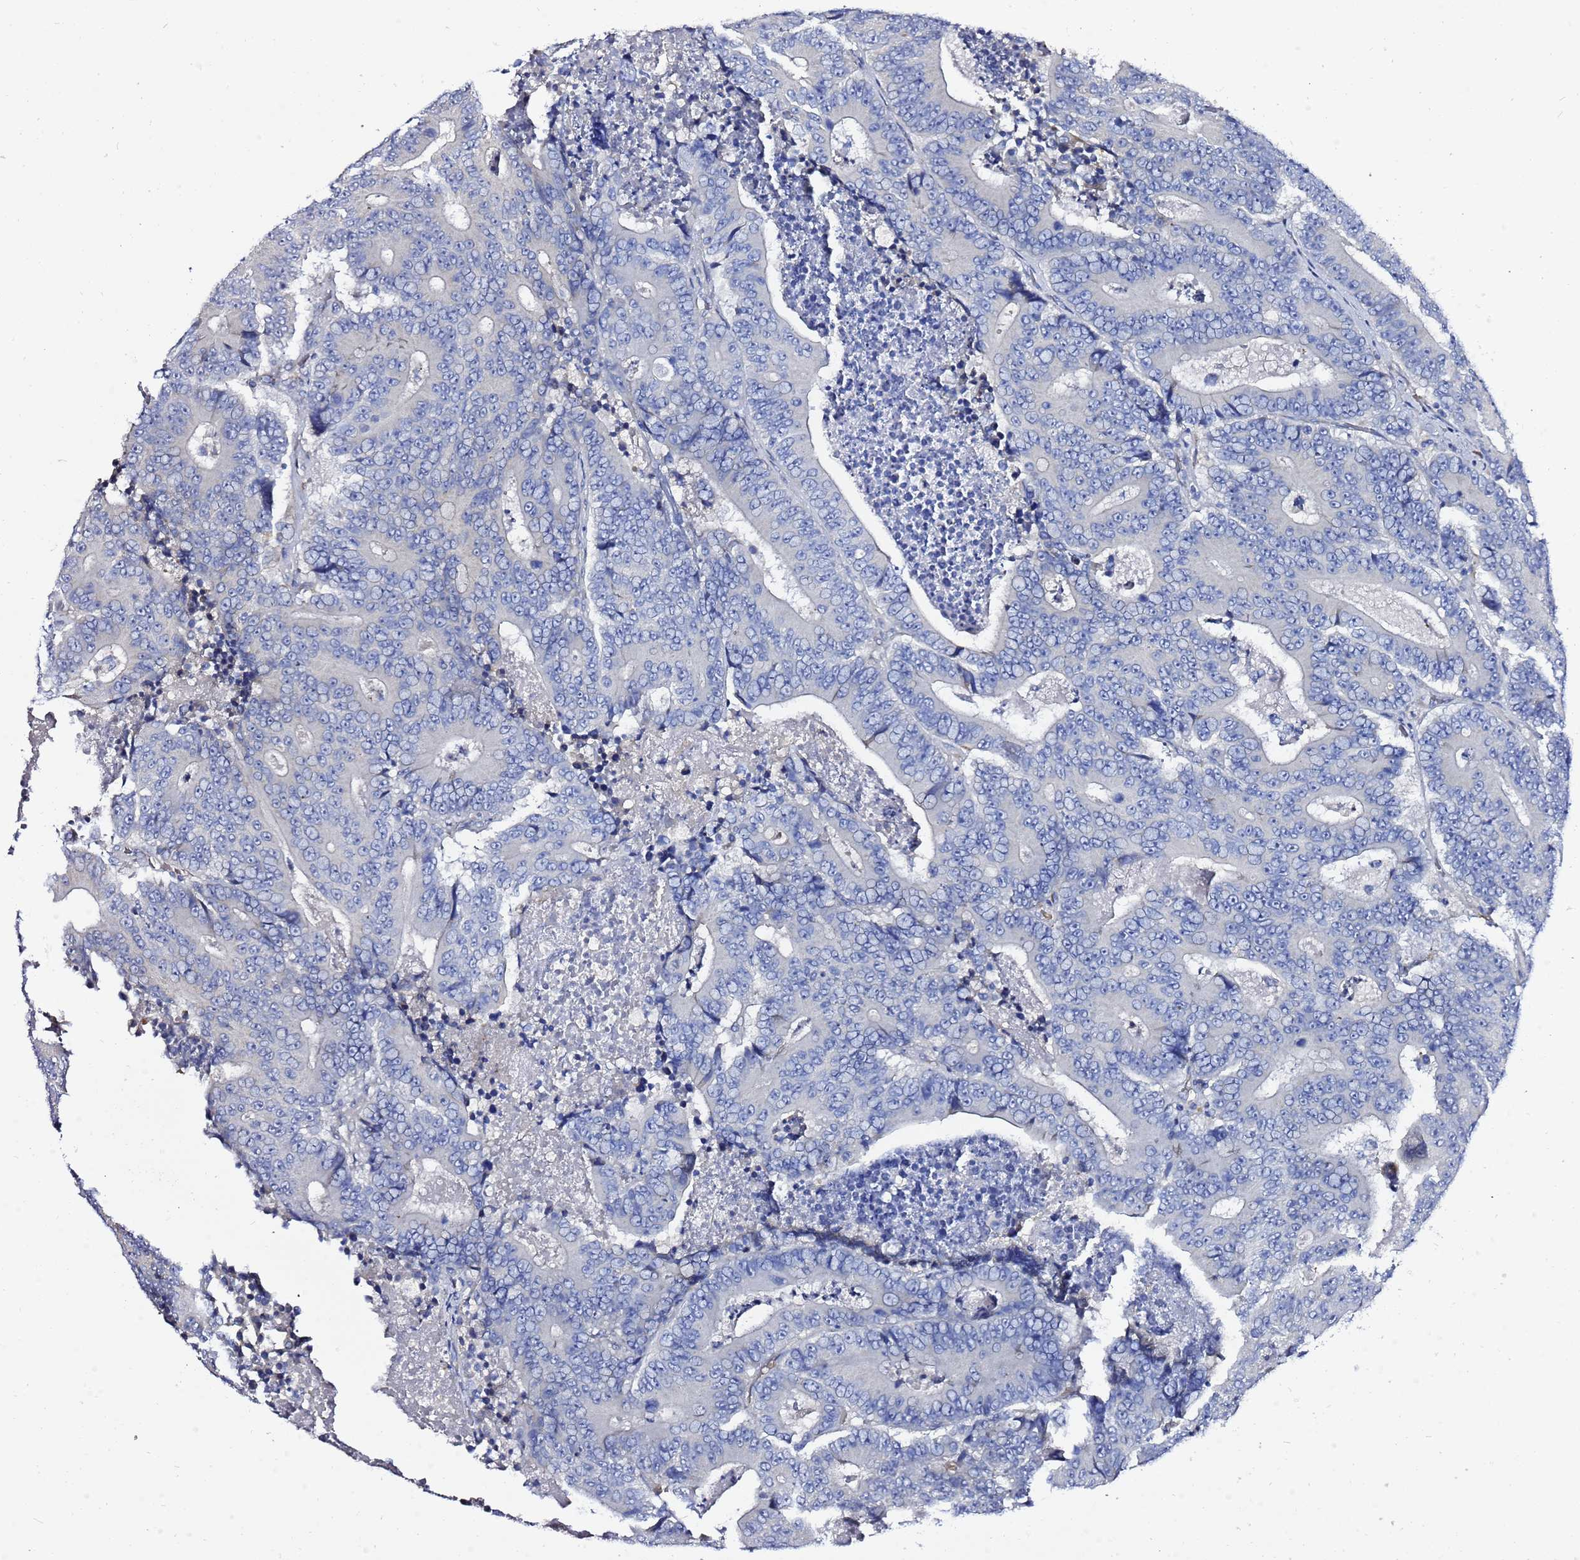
{"staining": {"intensity": "negative", "quantity": "none", "location": "none"}, "tissue": "colorectal cancer", "cell_type": "Tumor cells", "image_type": "cancer", "snomed": [{"axis": "morphology", "description": "Adenocarcinoma, NOS"}, {"axis": "topography", "description": "Colon"}], "caption": "DAB immunohistochemical staining of human colorectal cancer shows no significant positivity in tumor cells.", "gene": "USP18", "patient": {"sex": "male", "age": 83}}